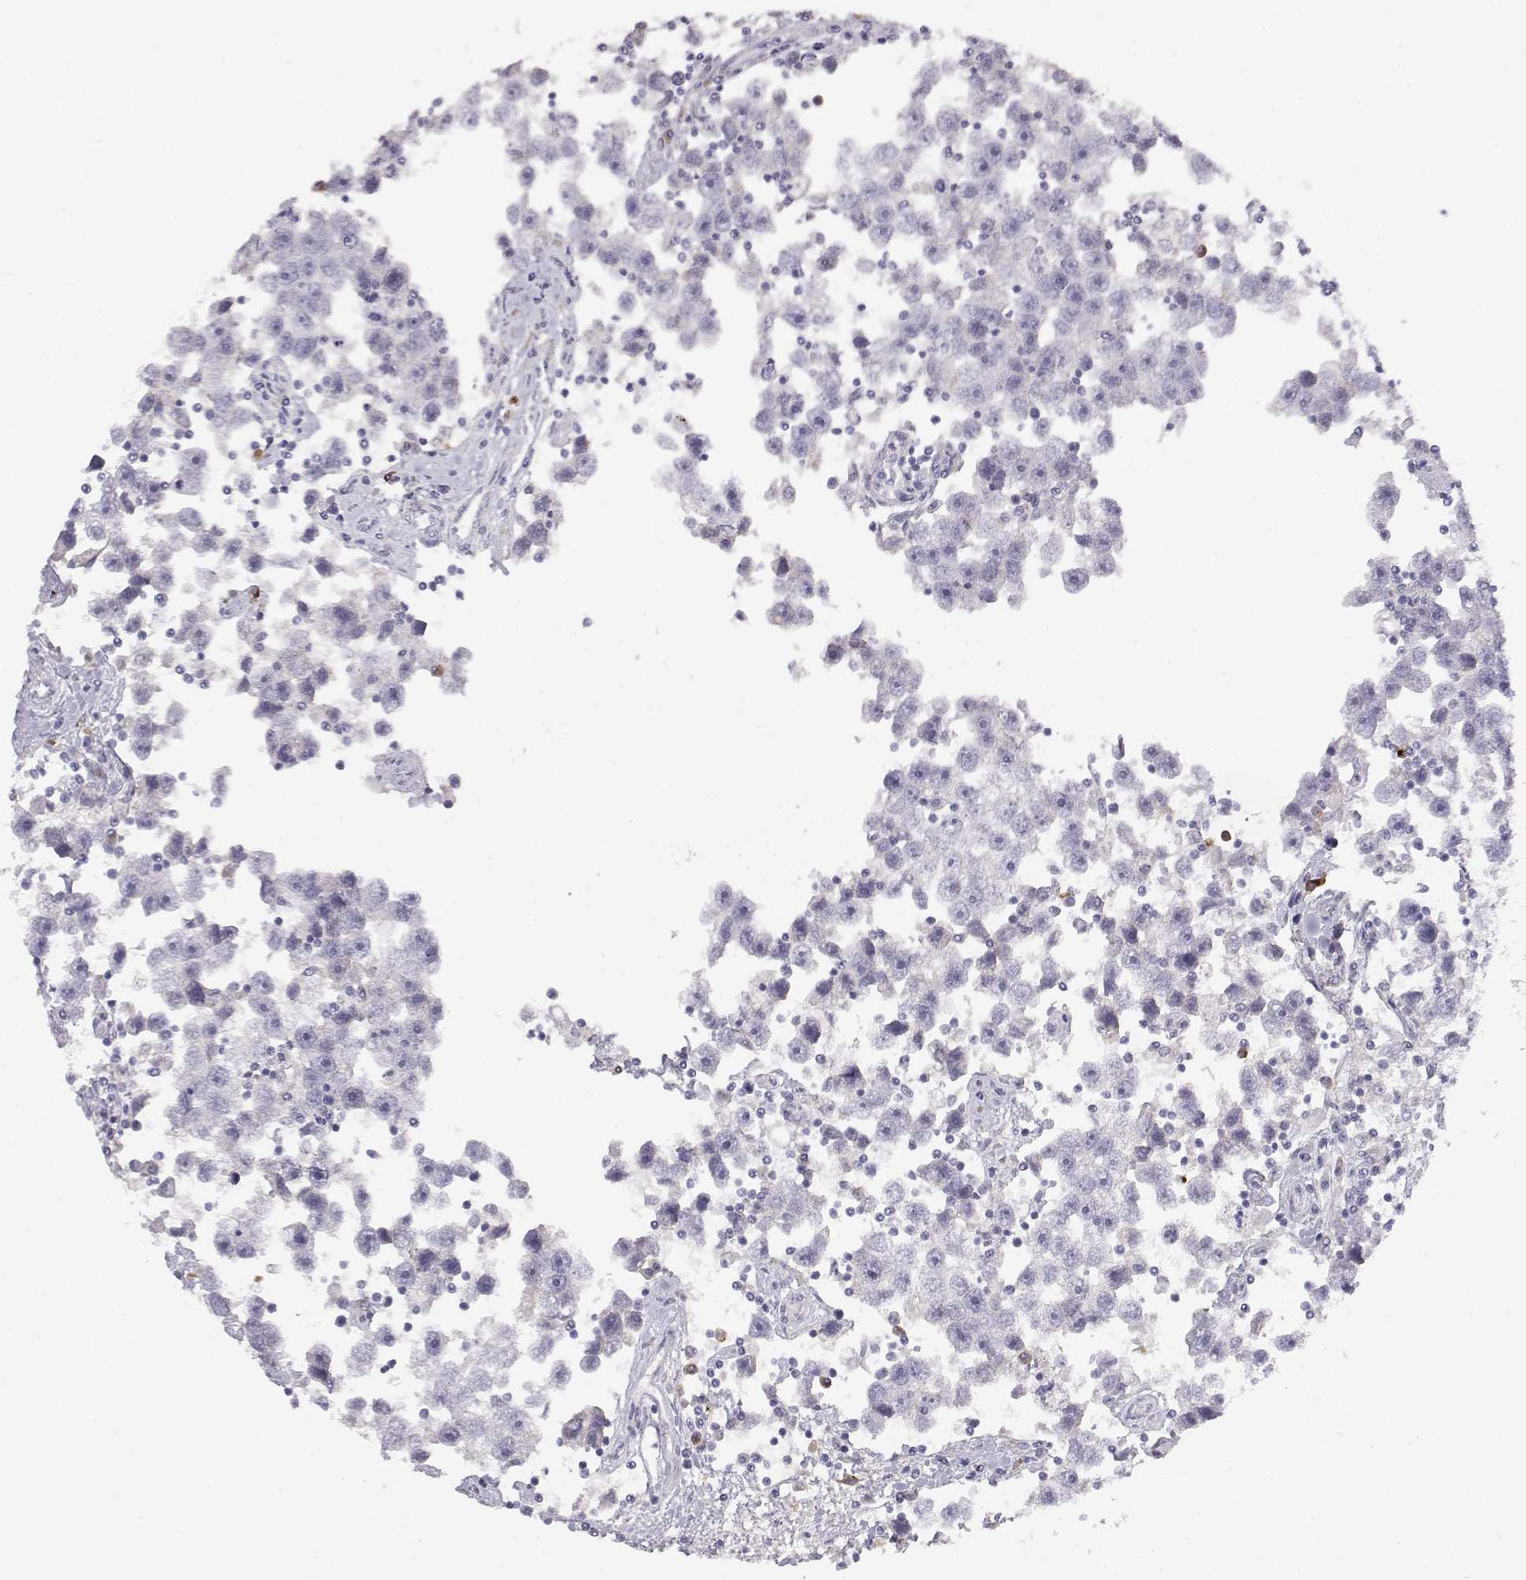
{"staining": {"intensity": "negative", "quantity": "none", "location": "none"}, "tissue": "testis cancer", "cell_type": "Tumor cells", "image_type": "cancer", "snomed": [{"axis": "morphology", "description": "Seminoma, NOS"}, {"axis": "topography", "description": "Testis"}], "caption": "Immunohistochemical staining of testis cancer (seminoma) reveals no significant expression in tumor cells.", "gene": "CDHR1", "patient": {"sex": "male", "age": 30}}